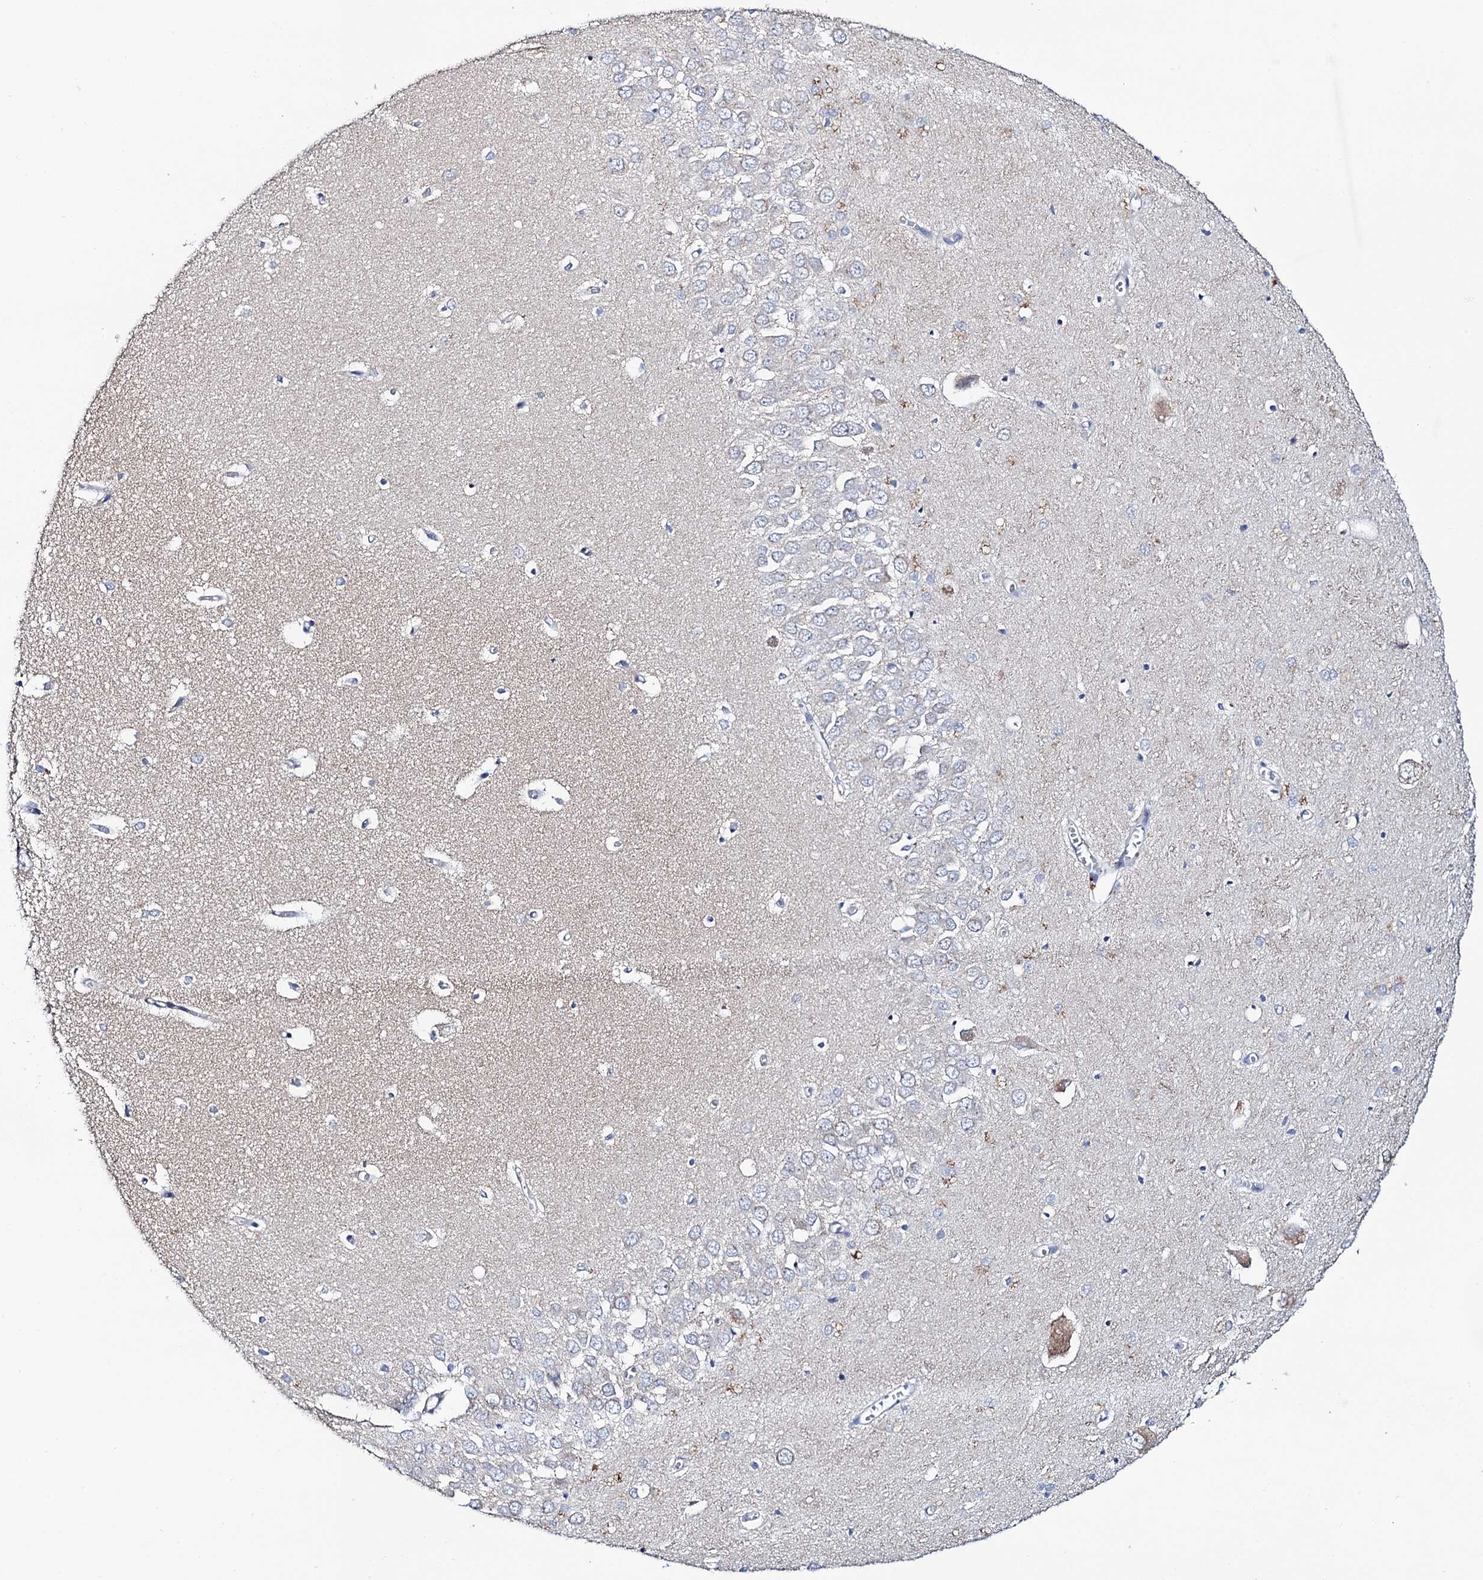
{"staining": {"intensity": "negative", "quantity": "none", "location": "none"}, "tissue": "hippocampus", "cell_type": "Glial cells", "image_type": "normal", "snomed": [{"axis": "morphology", "description": "Normal tissue, NOS"}, {"axis": "topography", "description": "Hippocampus"}], "caption": "IHC micrograph of normal hippocampus: human hippocampus stained with DAB shows no significant protein staining in glial cells.", "gene": "MRPL48", "patient": {"sex": "male", "age": 70}}